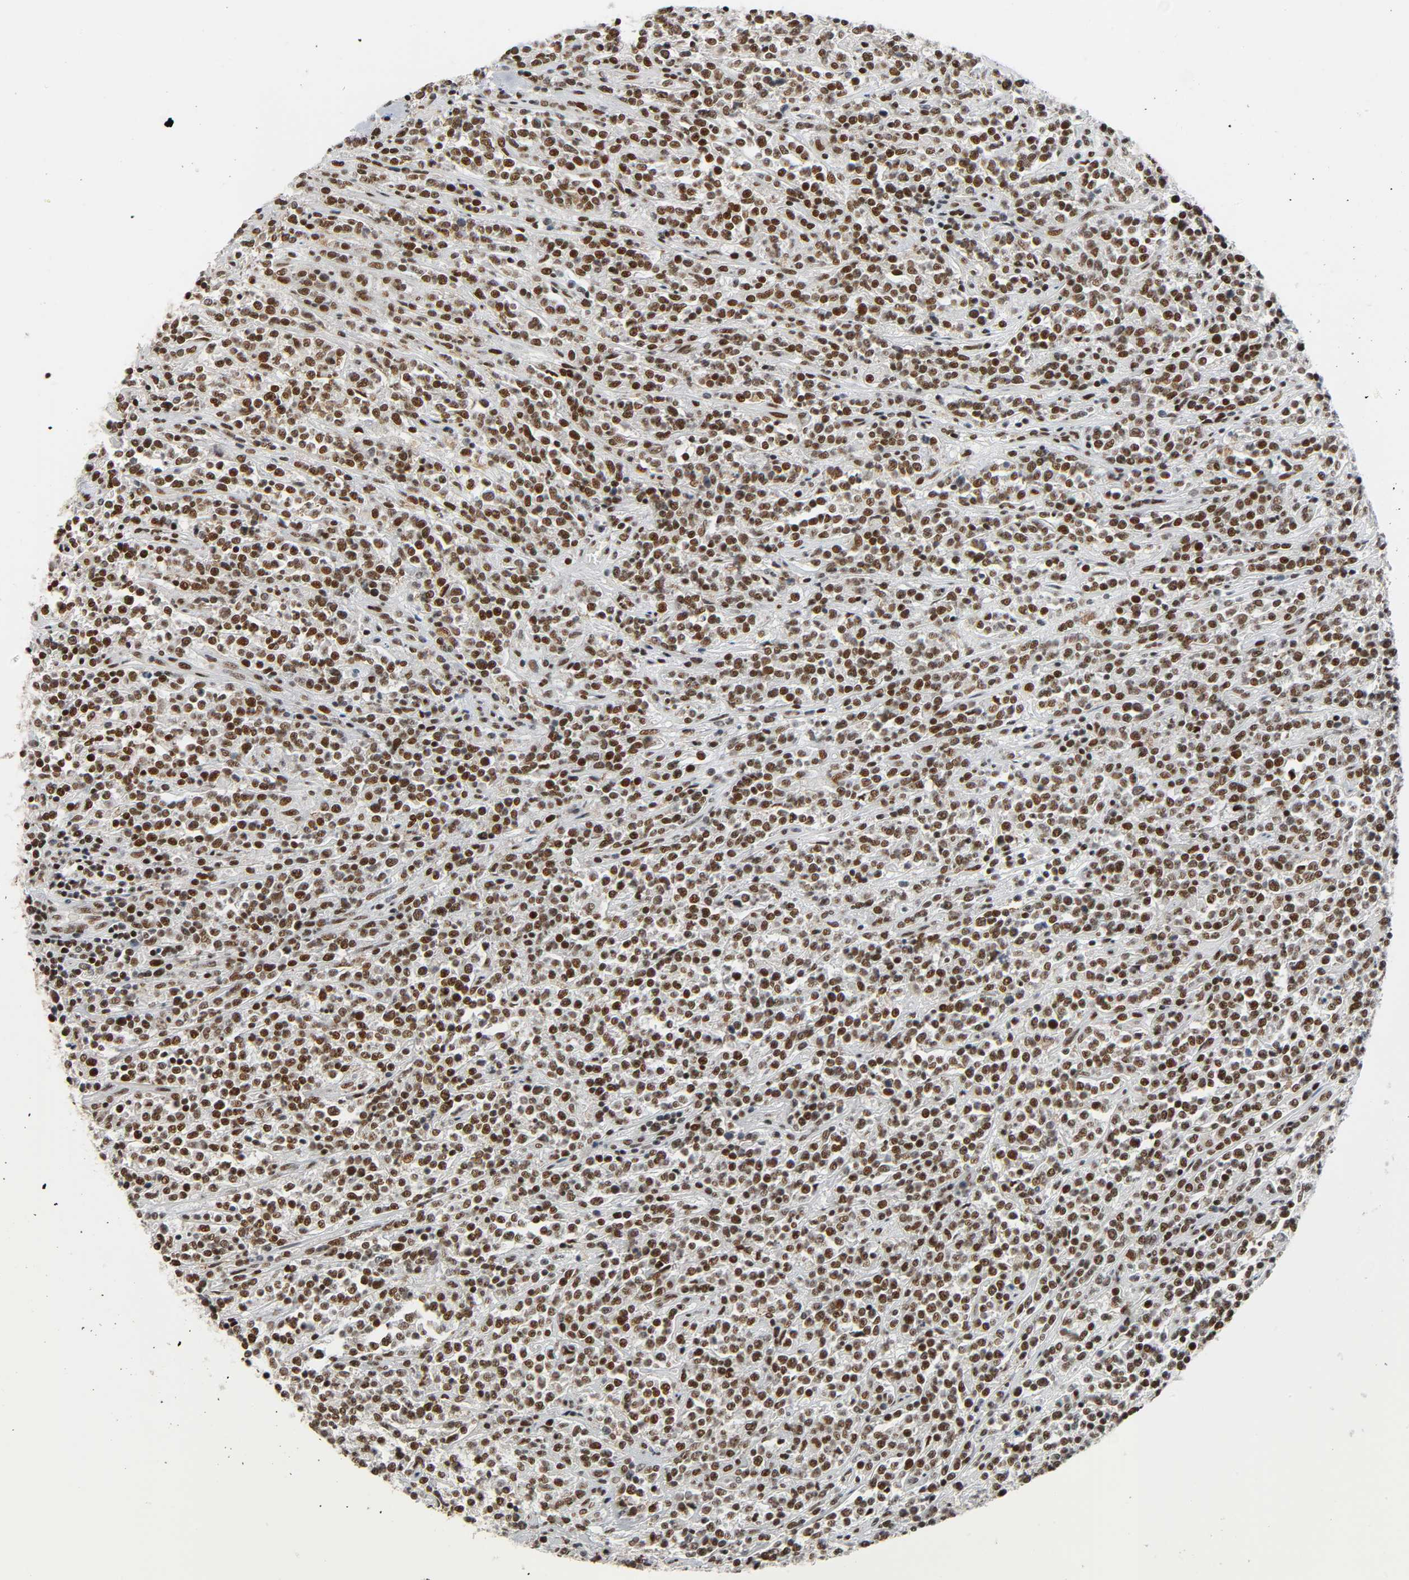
{"staining": {"intensity": "strong", "quantity": ">75%", "location": "nuclear"}, "tissue": "lymphoma", "cell_type": "Tumor cells", "image_type": "cancer", "snomed": [{"axis": "morphology", "description": "Malignant lymphoma, non-Hodgkin's type, High grade"}, {"axis": "topography", "description": "Soft tissue"}], "caption": "IHC micrograph of neoplastic tissue: human lymphoma stained using immunohistochemistry (IHC) shows high levels of strong protein expression localized specifically in the nuclear of tumor cells, appearing as a nuclear brown color.", "gene": "CDK9", "patient": {"sex": "male", "age": 18}}